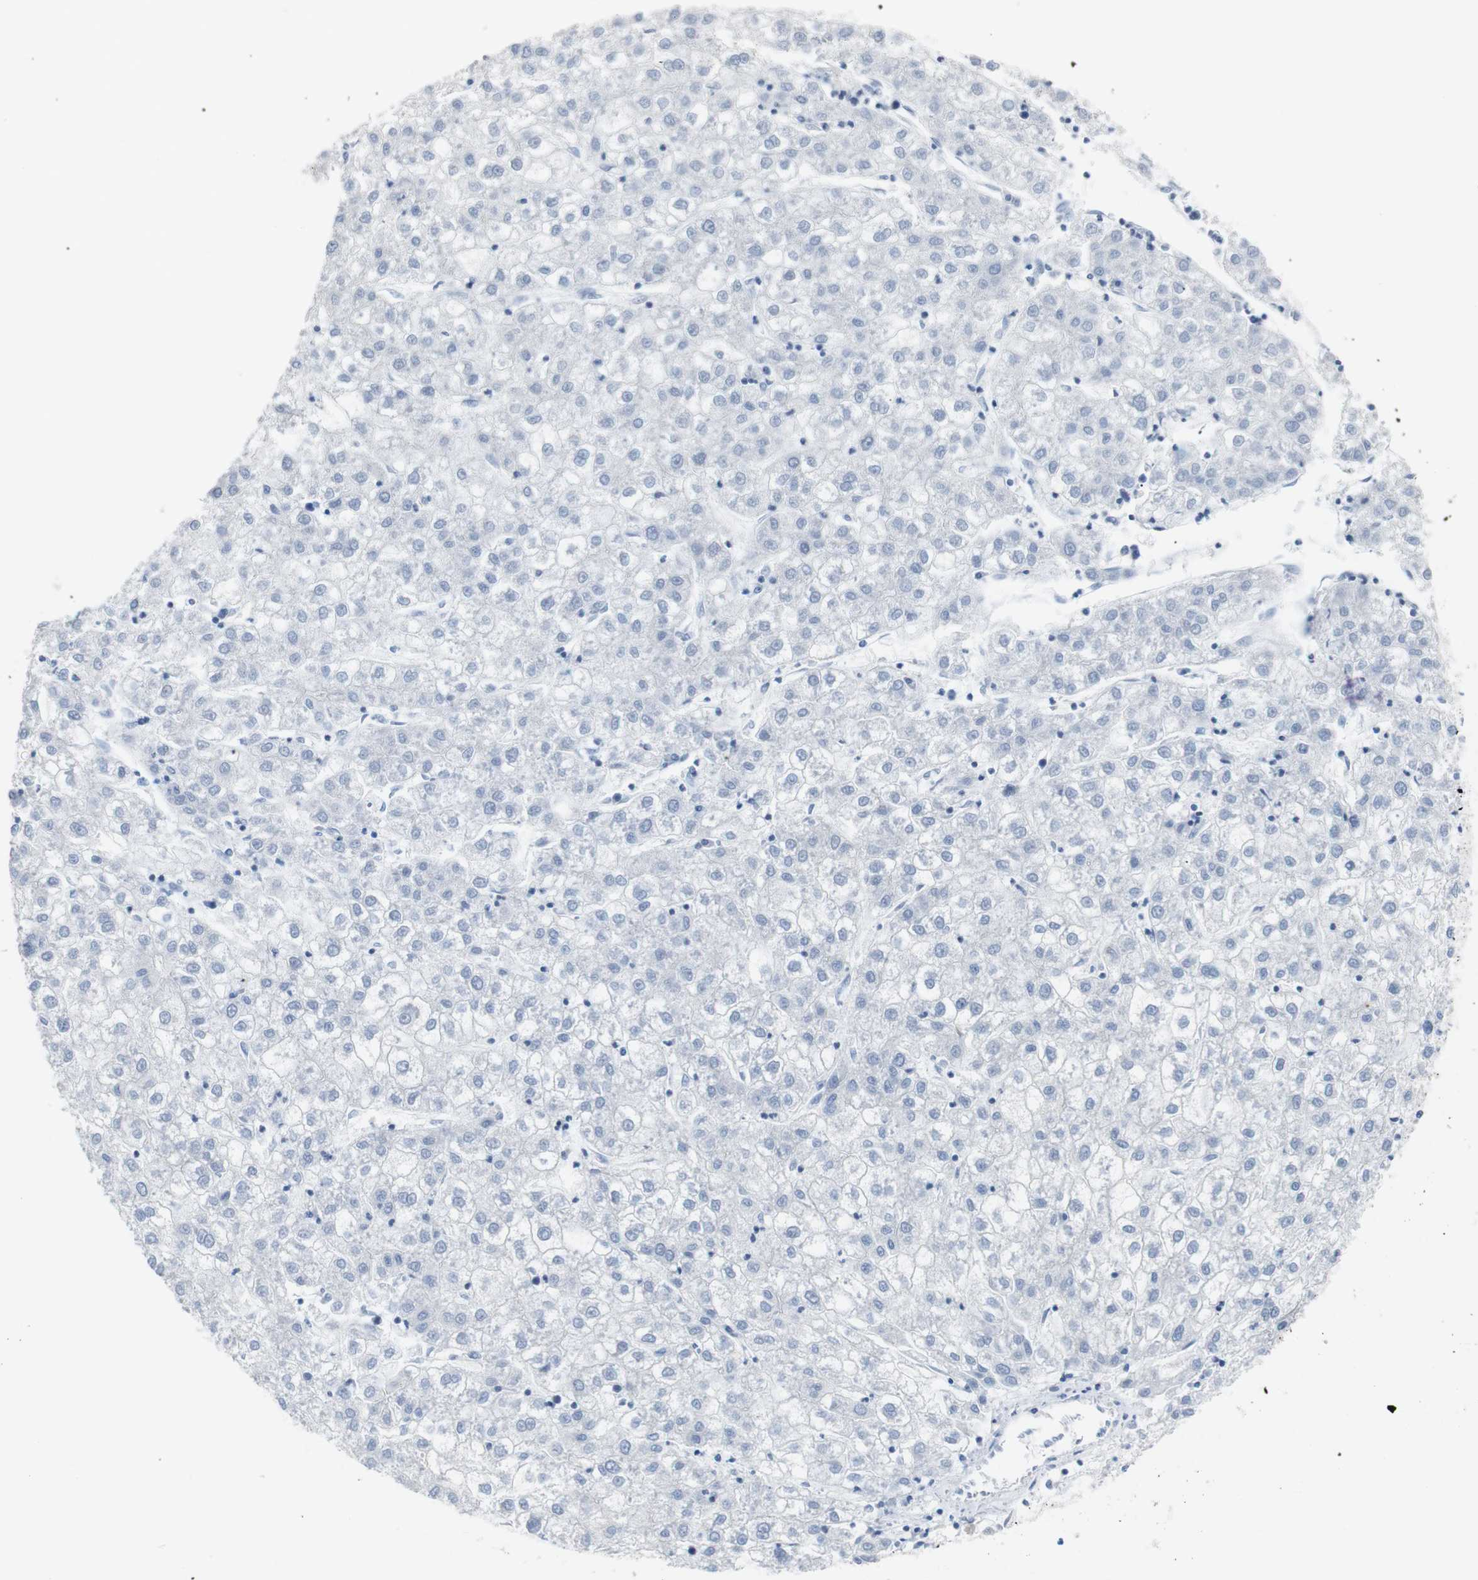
{"staining": {"intensity": "negative", "quantity": "none", "location": "none"}, "tissue": "liver cancer", "cell_type": "Tumor cells", "image_type": "cancer", "snomed": [{"axis": "morphology", "description": "Carcinoma, Hepatocellular, NOS"}, {"axis": "topography", "description": "Liver"}], "caption": "Tumor cells show no significant staining in liver cancer.", "gene": "CHRM5", "patient": {"sex": "male", "age": 72}}